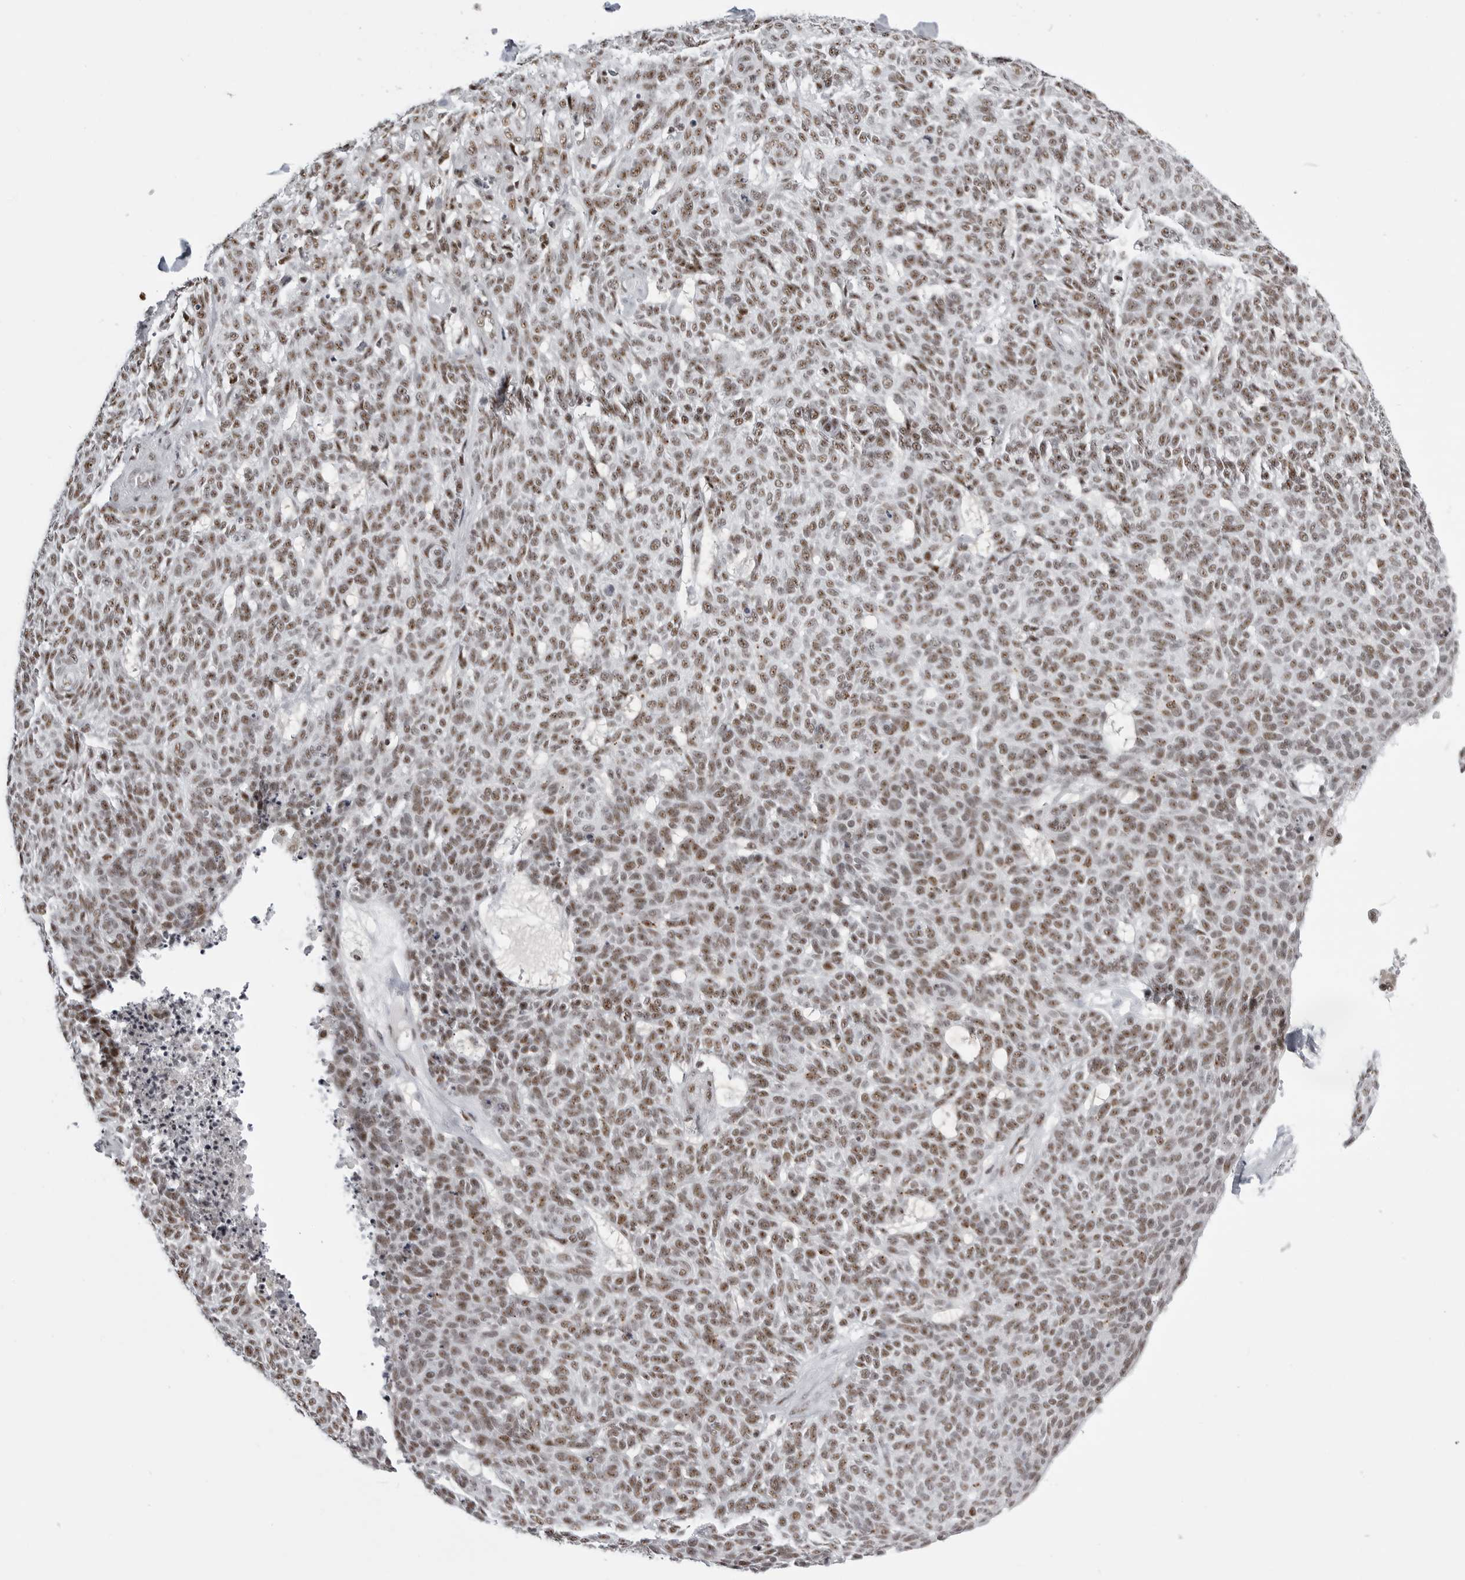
{"staining": {"intensity": "moderate", "quantity": ">75%", "location": "nuclear"}, "tissue": "skin cancer", "cell_type": "Tumor cells", "image_type": "cancer", "snomed": [{"axis": "morphology", "description": "Squamous cell carcinoma, NOS"}, {"axis": "topography", "description": "Skin"}], "caption": "The image displays immunohistochemical staining of skin cancer (squamous cell carcinoma). There is moderate nuclear expression is seen in approximately >75% of tumor cells. Immunohistochemistry (ihc) stains the protein of interest in brown and the nuclei are stained blue.", "gene": "WRAP53", "patient": {"sex": "female", "age": 90}}